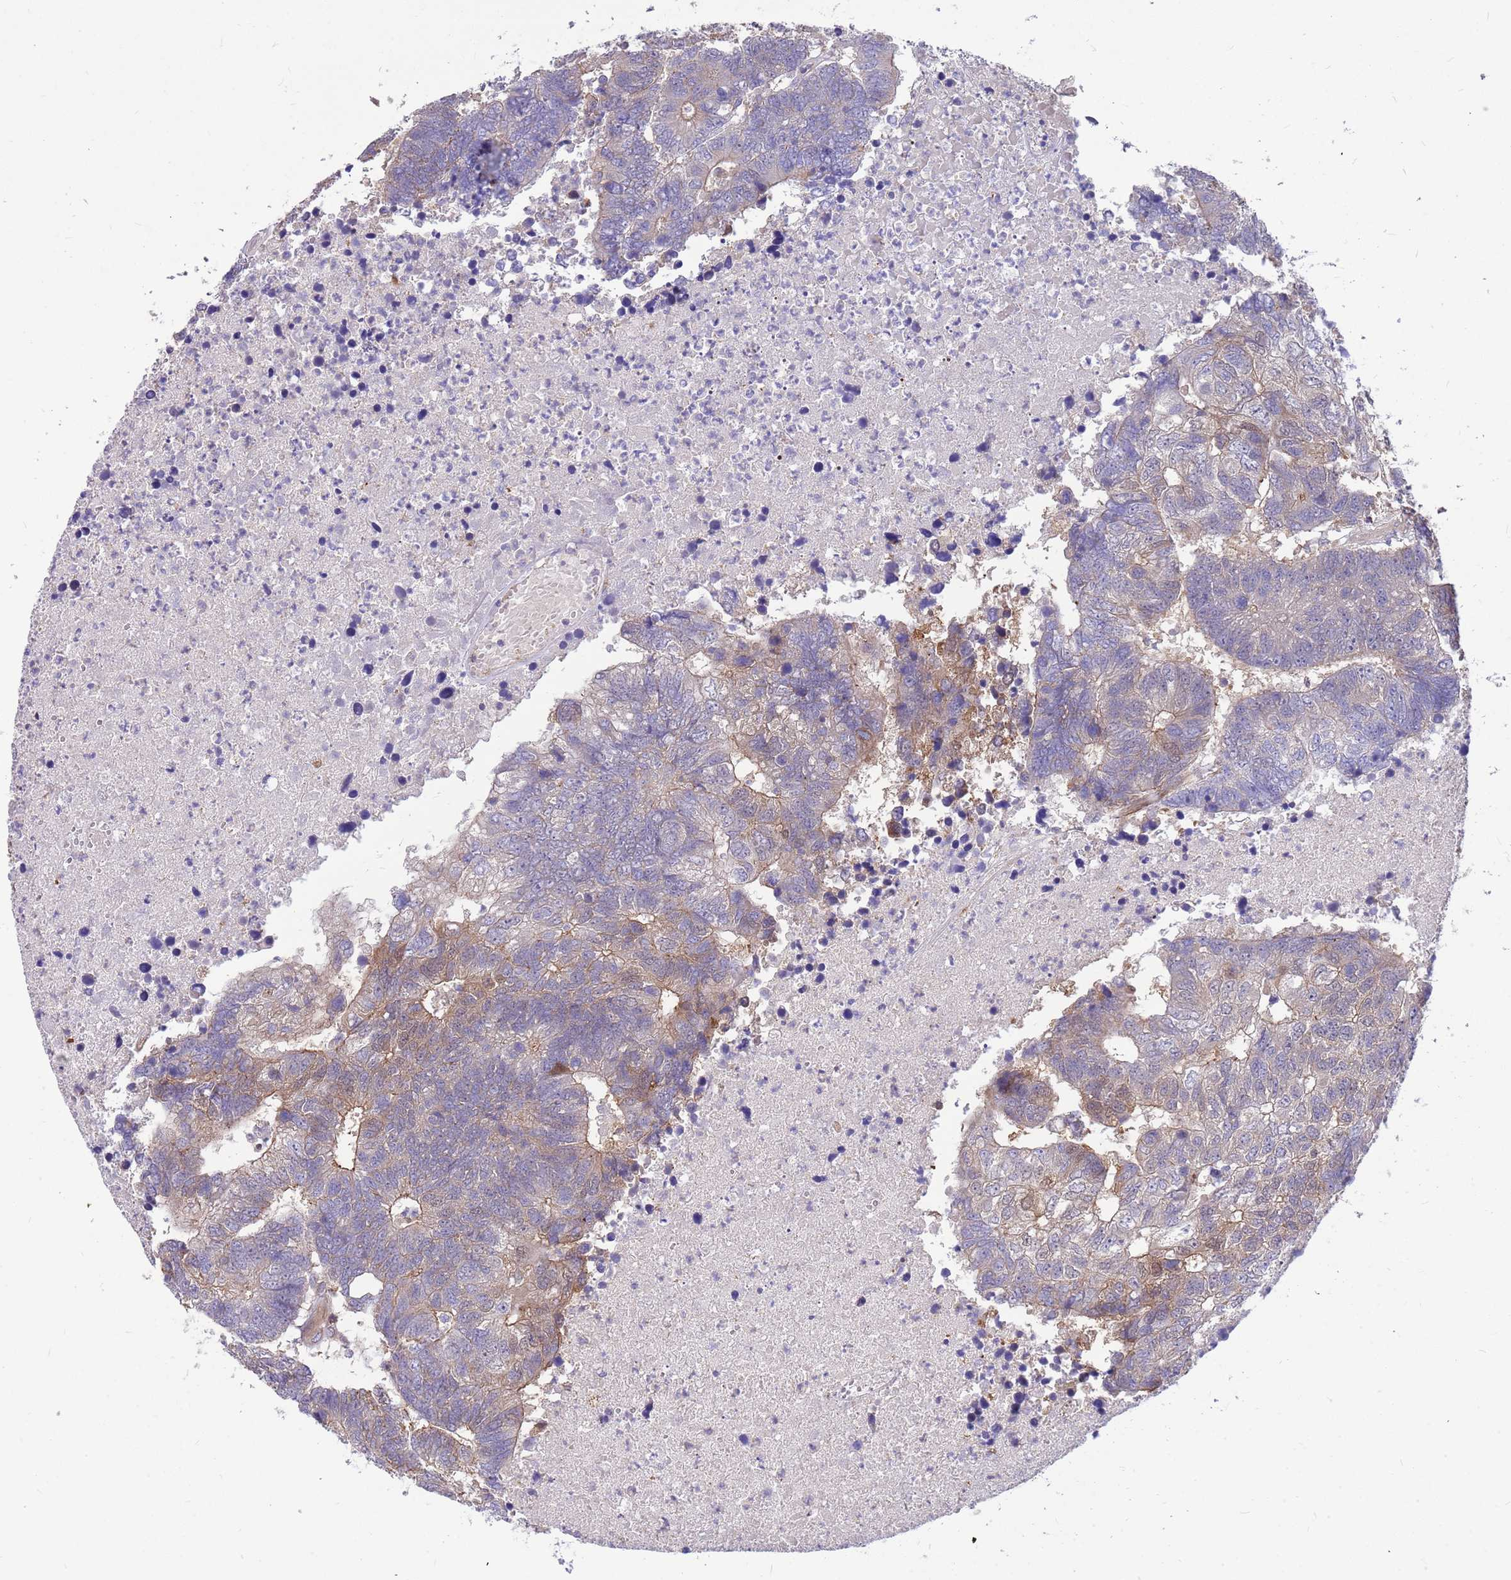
{"staining": {"intensity": "moderate", "quantity": "25%-75%", "location": "cytoplasmic/membranous"}, "tissue": "colorectal cancer", "cell_type": "Tumor cells", "image_type": "cancer", "snomed": [{"axis": "morphology", "description": "Adenocarcinoma, NOS"}, {"axis": "topography", "description": "Colon"}], "caption": "Approximately 25%-75% of tumor cells in colorectal adenocarcinoma reveal moderate cytoplasmic/membranous protein expression as visualized by brown immunohistochemical staining.", "gene": "MVD", "patient": {"sex": "female", "age": 48}}